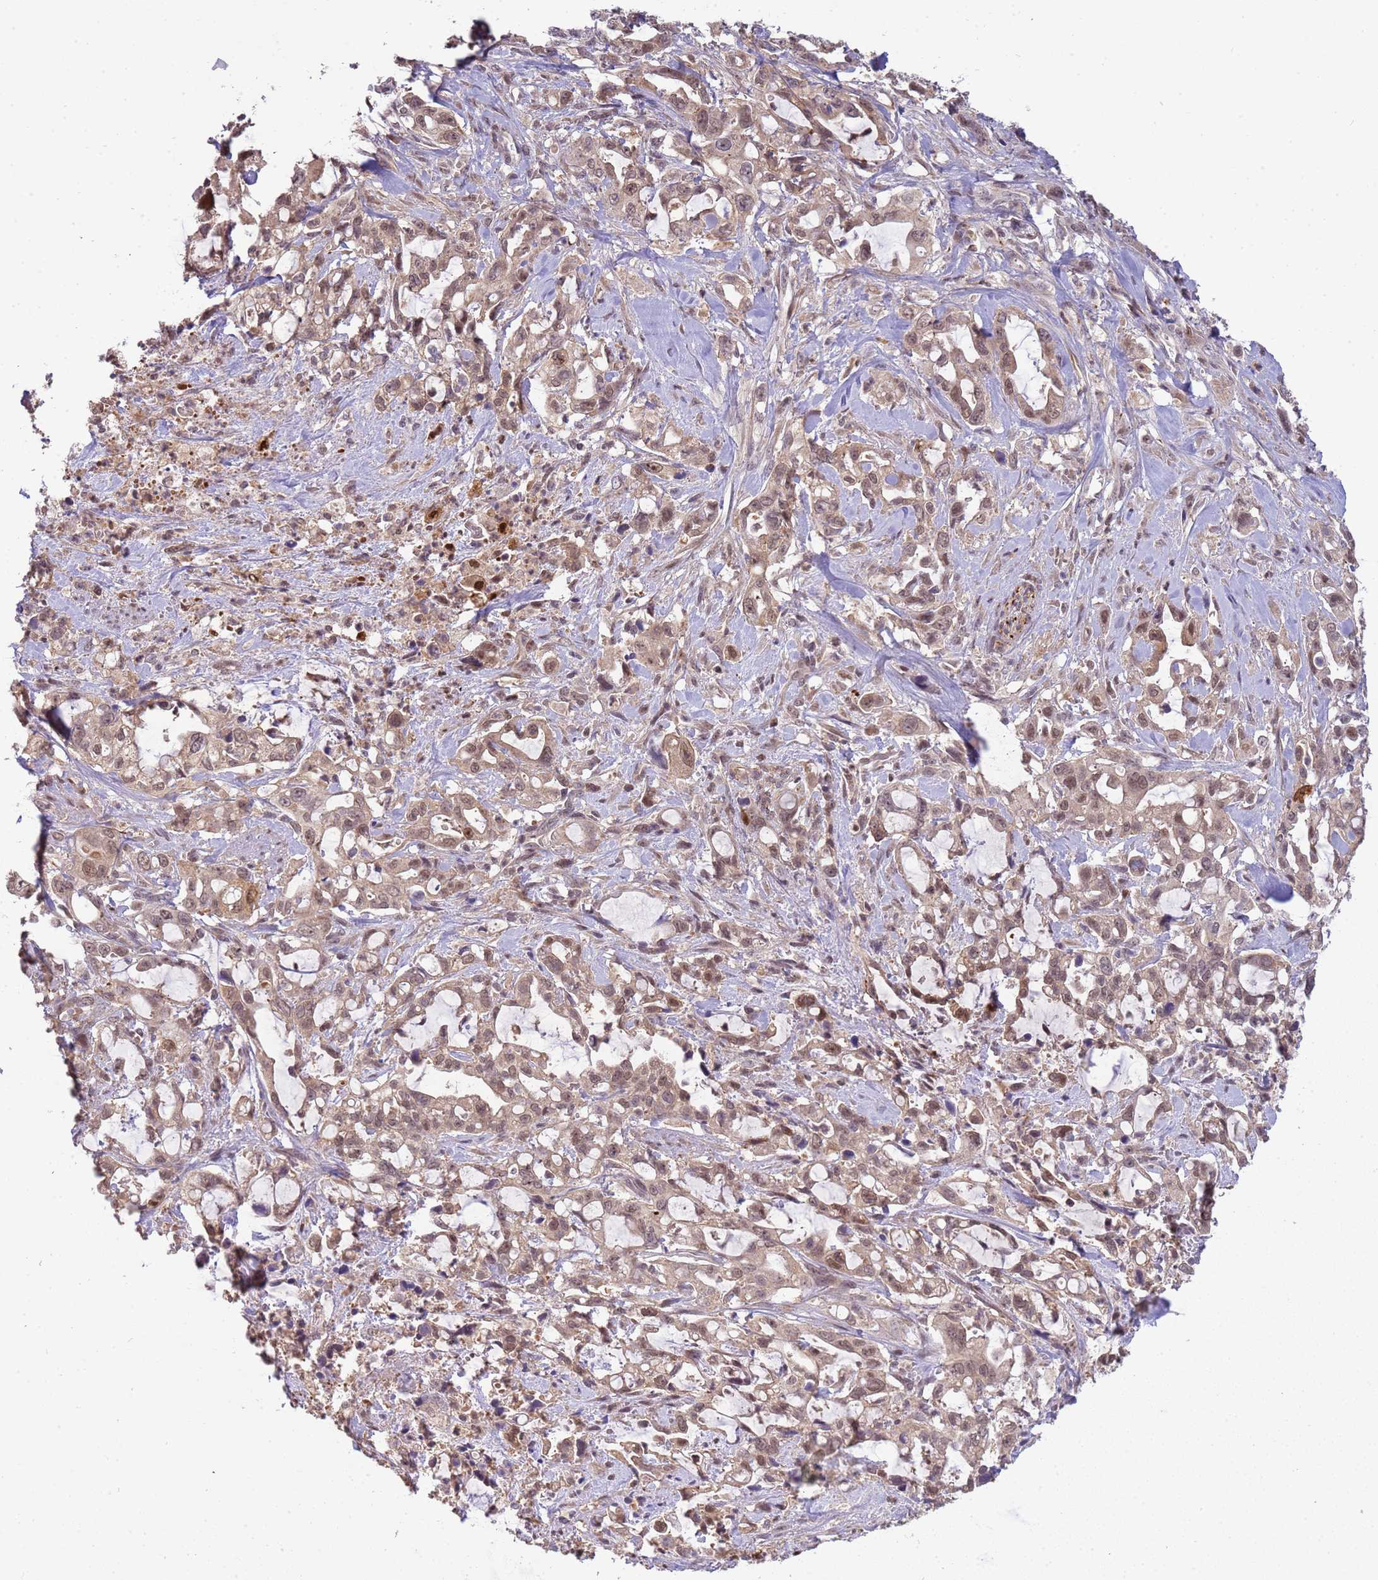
{"staining": {"intensity": "weak", "quantity": ">75%", "location": "nuclear"}, "tissue": "pancreatic cancer", "cell_type": "Tumor cells", "image_type": "cancer", "snomed": [{"axis": "morphology", "description": "Adenocarcinoma, NOS"}, {"axis": "topography", "description": "Pancreas"}], "caption": "Tumor cells exhibit low levels of weak nuclear staining in about >75% of cells in pancreatic adenocarcinoma.", "gene": "ZBTB5", "patient": {"sex": "female", "age": 61}}